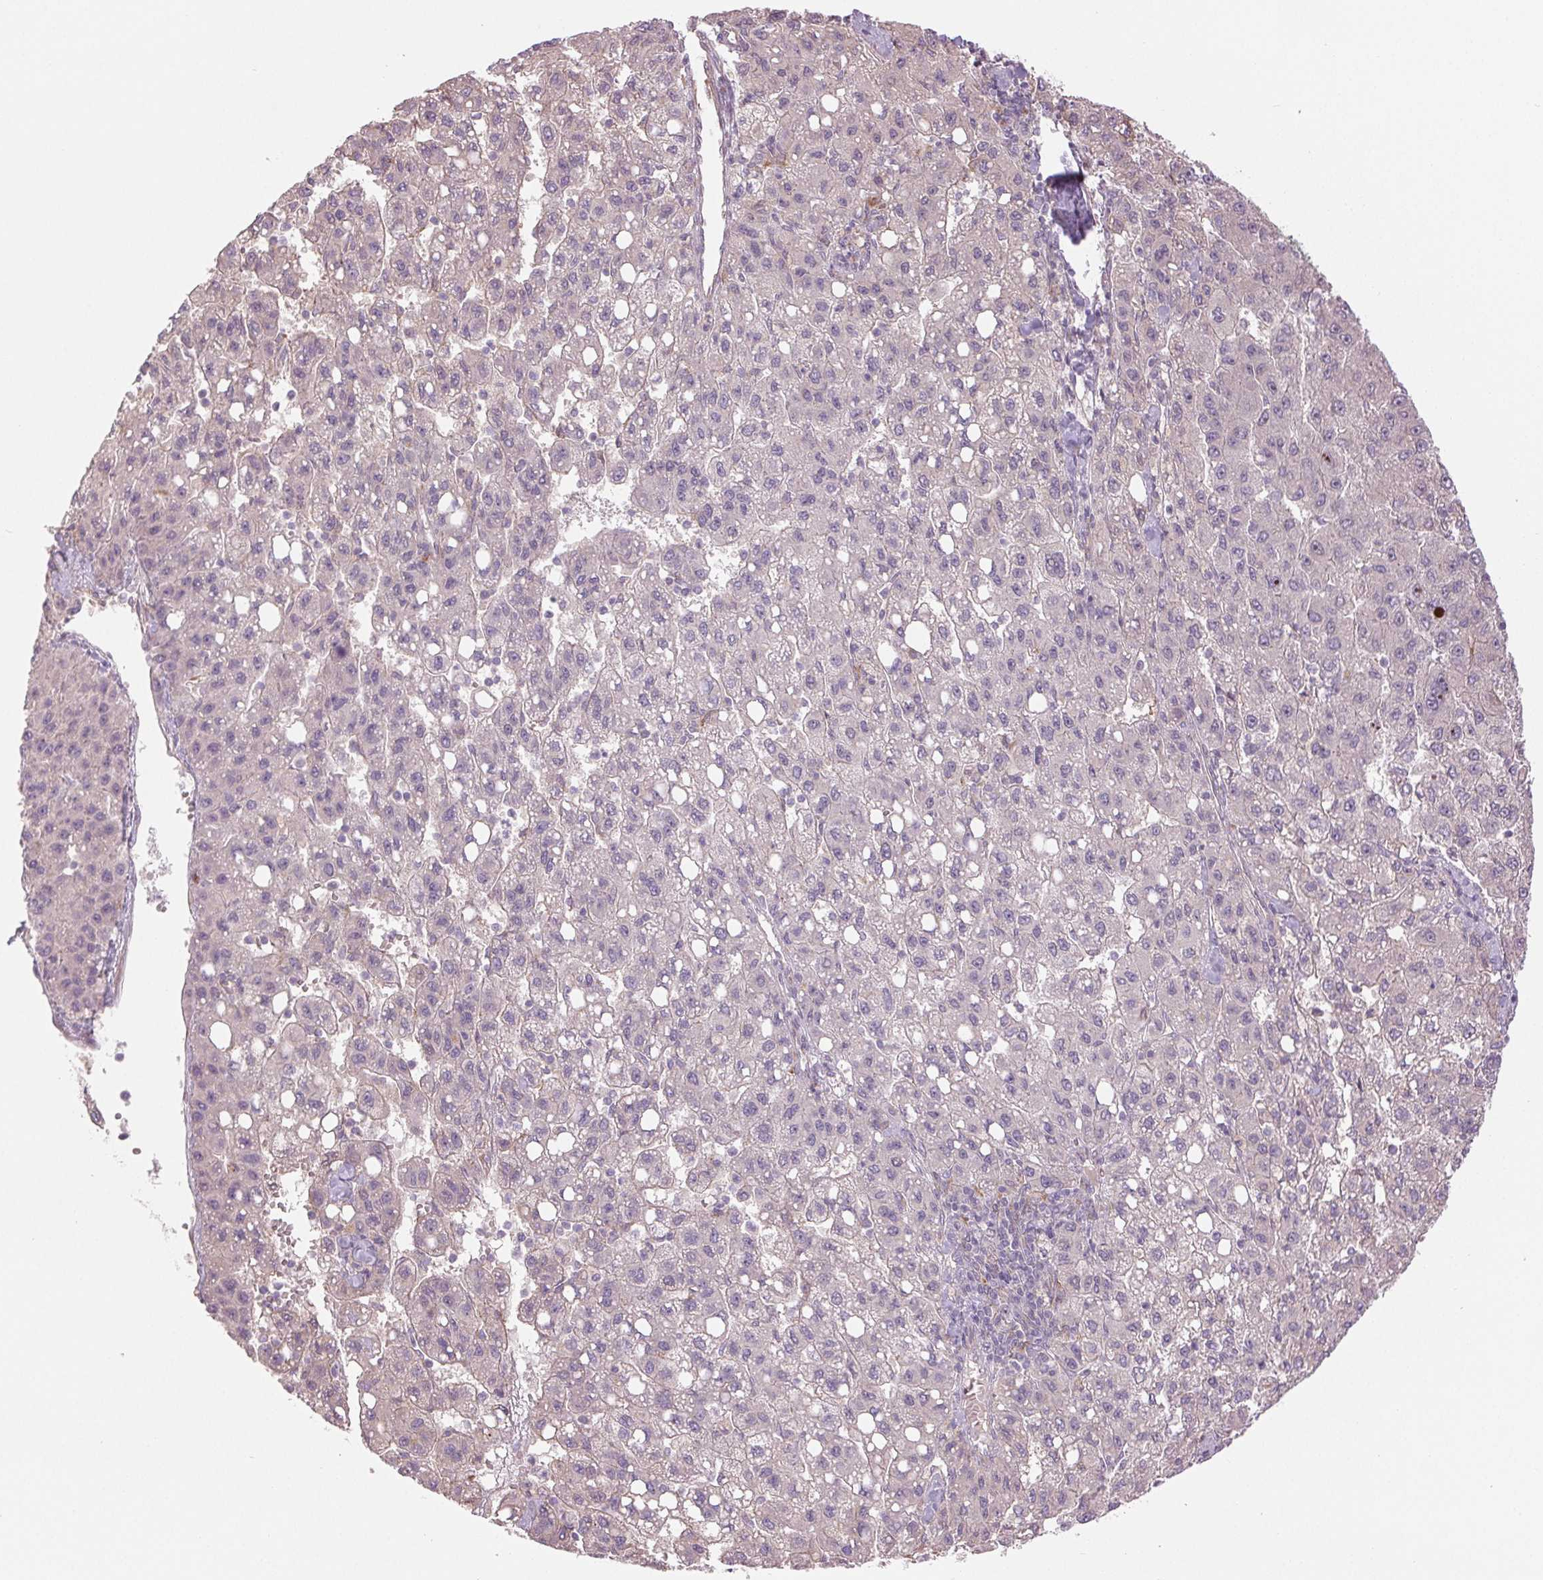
{"staining": {"intensity": "negative", "quantity": "none", "location": "none"}, "tissue": "liver cancer", "cell_type": "Tumor cells", "image_type": "cancer", "snomed": [{"axis": "morphology", "description": "Carcinoma, Hepatocellular, NOS"}, {"axis": "topography", "description": "Liver"}], "caption": "Tumor cells are negative for protein expression in human liver hepatocellular carcinoma.", "gene": "METTL17", "patient": {"sex": "female", "age": 82}}